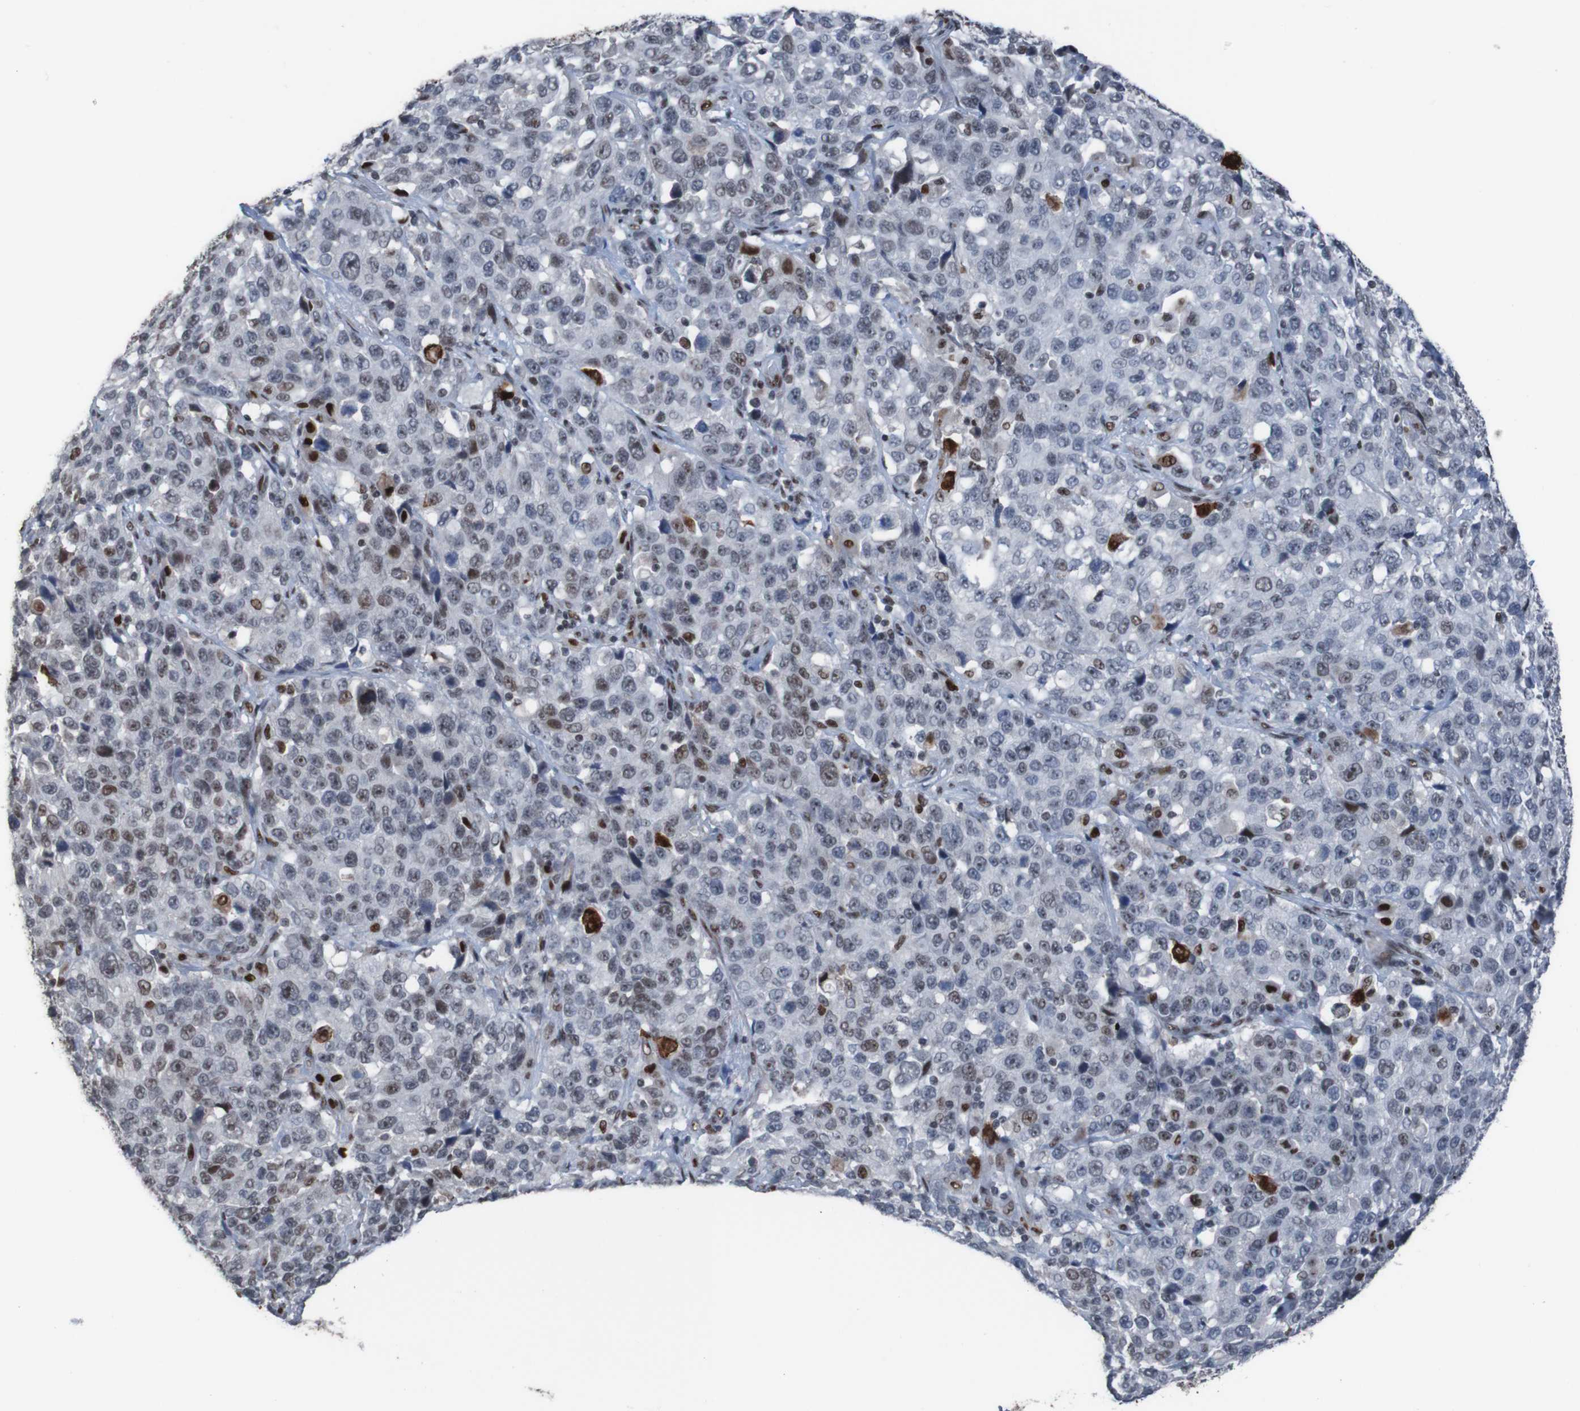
{"staining": {"intensity": "strong", "quantity": "25%-75%", "location": "nuclear"}, "tissue": "stomach cancer", "cell_type": "Tumor cells", "image_type": "cancer", "snomed": [{"axis": "morphology", "description": "Normal tissue, NOS"}, {"axis": "morphology", "description": "Adenocarcinoma, NOS"}, {"axis": "topography", "description": "Stomach"}], "caption": "About 25%-75% of tumor cells in human stomach adenocarcinoma exhibit strong nuclear protein staining as visualized by brown immunohistochemical staining.", "gene": "PHF2", "patient": {"sex": "male", "age": 48}}